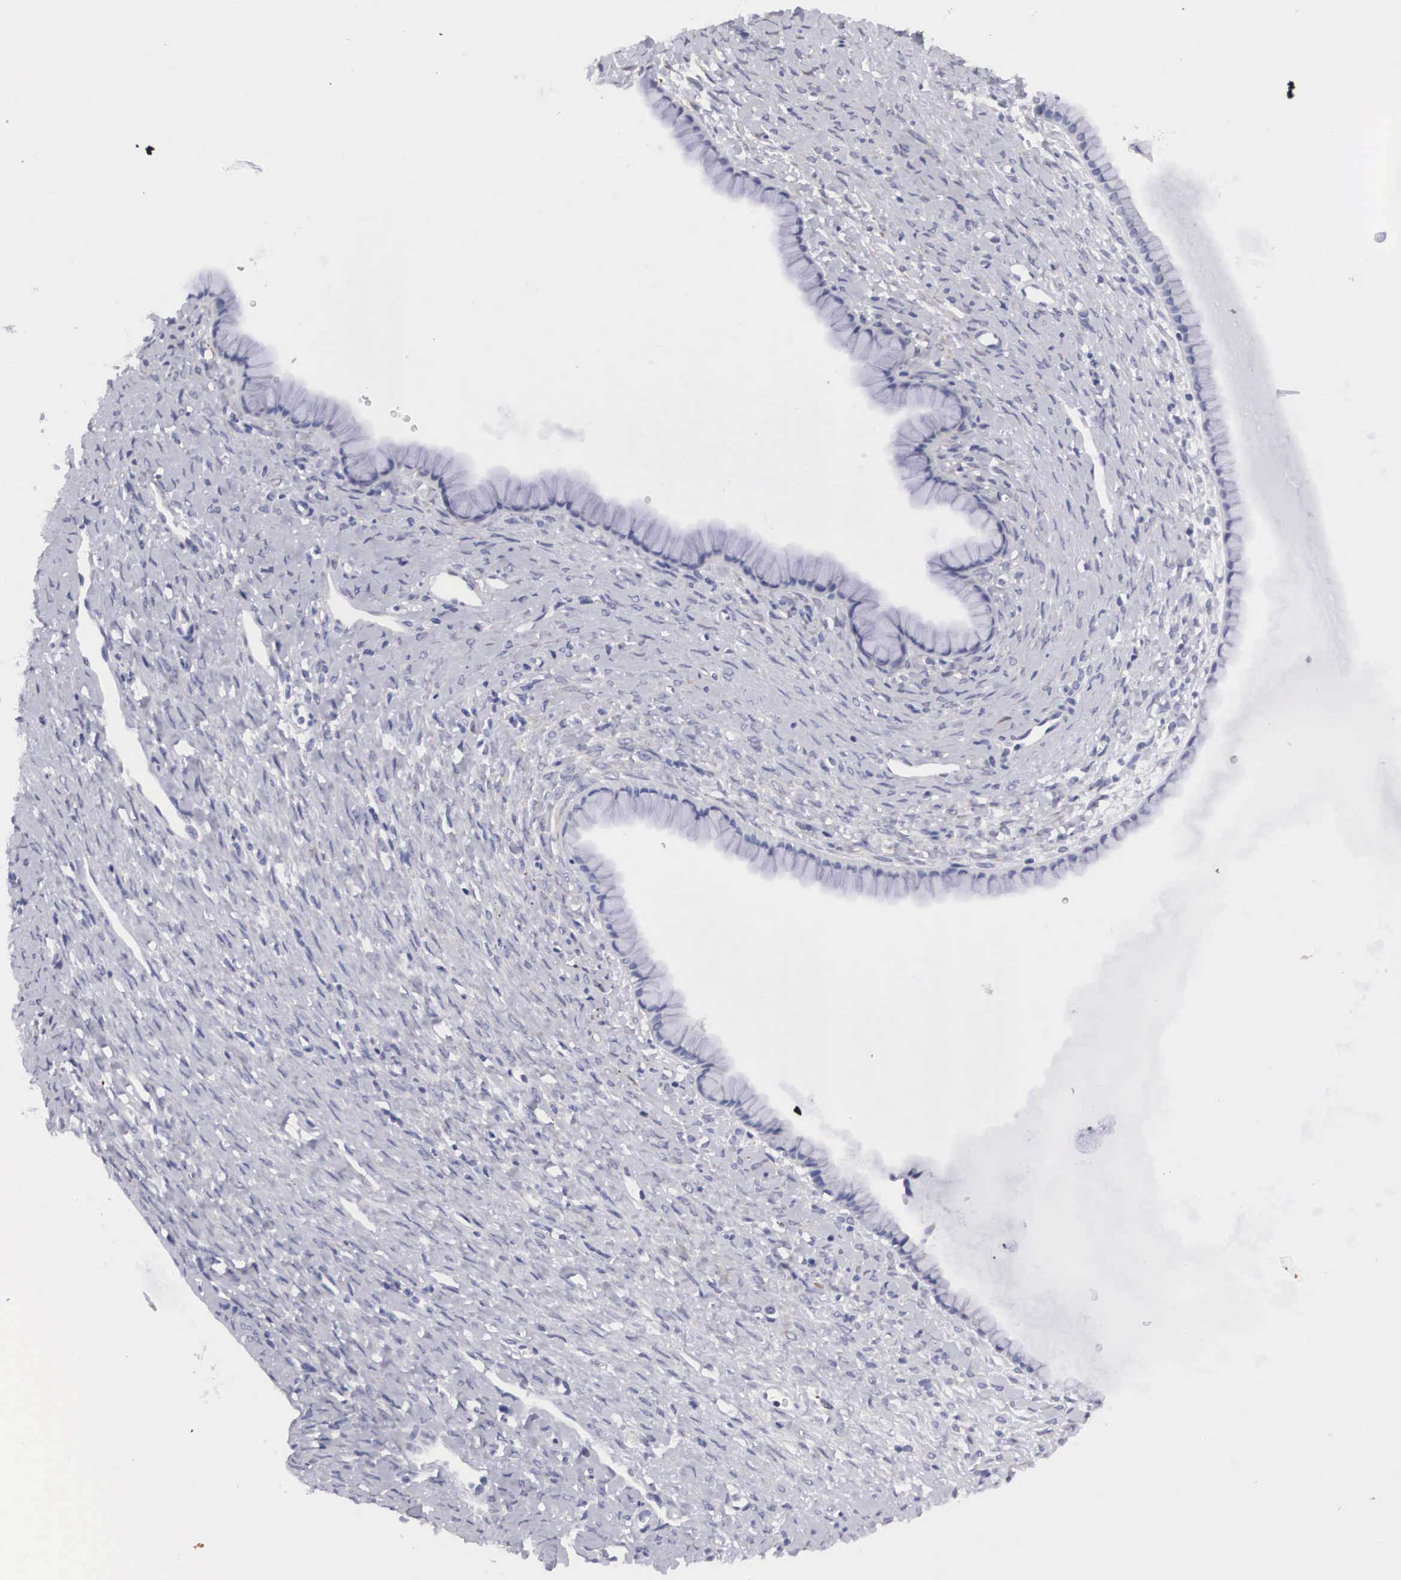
{"staining": {"intensity": "negative", "quantity": "none", "location": "none"}, "tissue": "ovarian cancer", "cell_type": "Tumor cells", "image_type": "cancer", "snomed": [{"axis": "morphology", "description": "Cystadenocarcinoma, mucinous, NOS"}, {"axis": "topography", "description": "Ovary"}], "caption": "Immunohistochemistry histopathology image of neoplastic tissue: ovarian cancer (mucinous cystadenocarcinoma) stained with DAB reveals no significant protein expression in tumor cells. Brightfield microscopy of IHC stained with DAB (brown) and hematoxylin (blue), captured at high magnification.", "gene": "ARMCX3", "patient": {"sex": "female", "age": 25}}